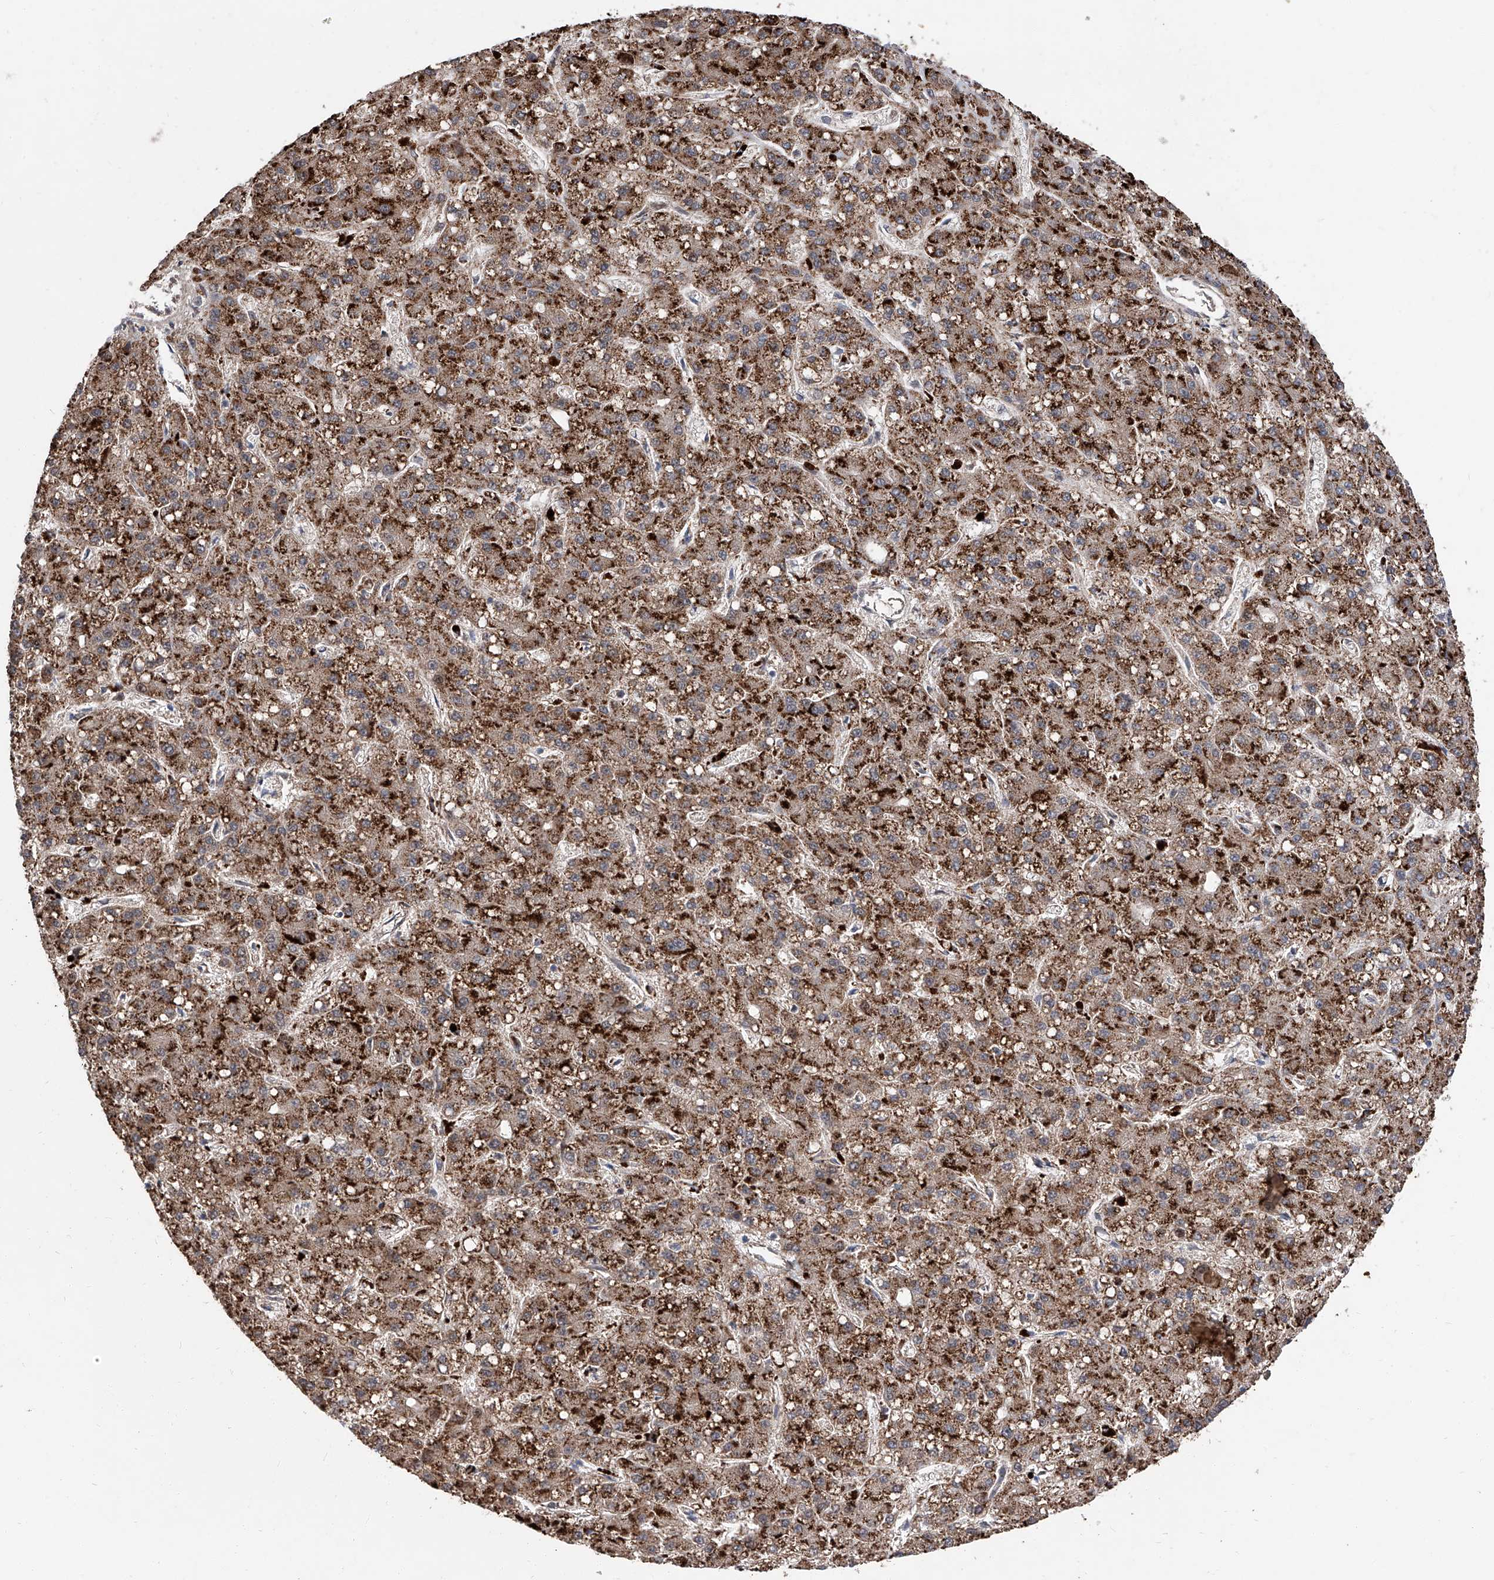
{"staining": {"intensity": "strong", "quantity": ">75%", "location": "cytoplasmic/membranous"}, "tissue": "liver cancer", "cell_type": "Tumor cells", "image_type": "cancer", "snomed": [{"axis": "morphology", "description": "Carcinoma, Hepatocellular, NOS"}, {"axis": "topography", "description": "Liver"}], "caption": "The image displays a brown stain indicating the presence of a protein in the cytoplasmic/membranous of tumor cells in liver cancer (hepatocellular carcinoma).", "gene": "FARP2", "patient": {"sex": "male", "age": 67}}